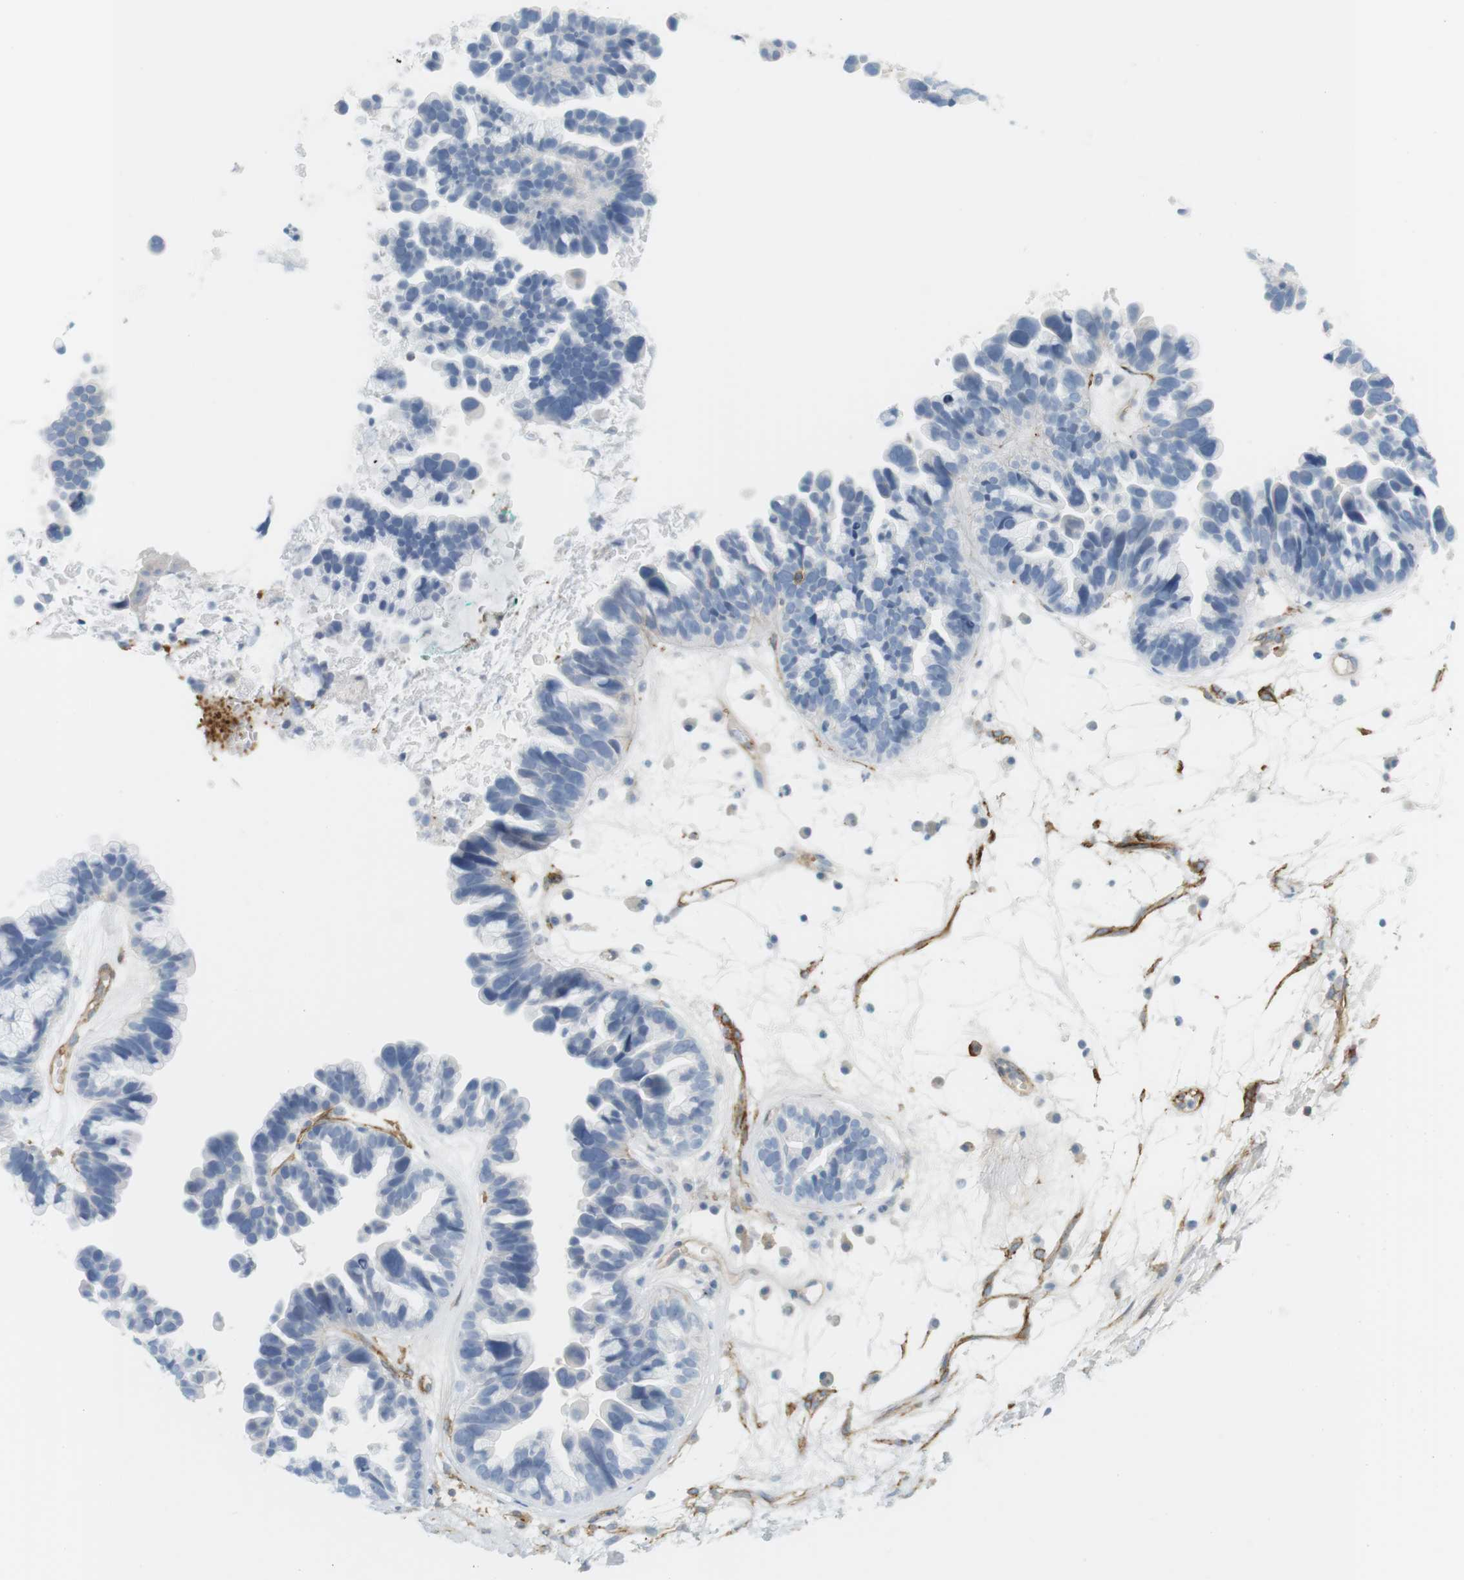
{"staining": {"intensity": "negative", "quantity": "none", "location": "none"}, "tissue": "ovarian cancer", "cell_type": "Tumor cells", "image_type": "cancer", "snomed": [{"axis": "morphology", "description": "Cystadenocarcinoma, serous, NOS"}, {"axis": "topography", "description": "Ovary"}], "caption": "A photomicrograph of human ovarian cancer is negative for staining in tumor cells.", "gene": "F2R", "patient": {"sex": "female", "age": 56}}